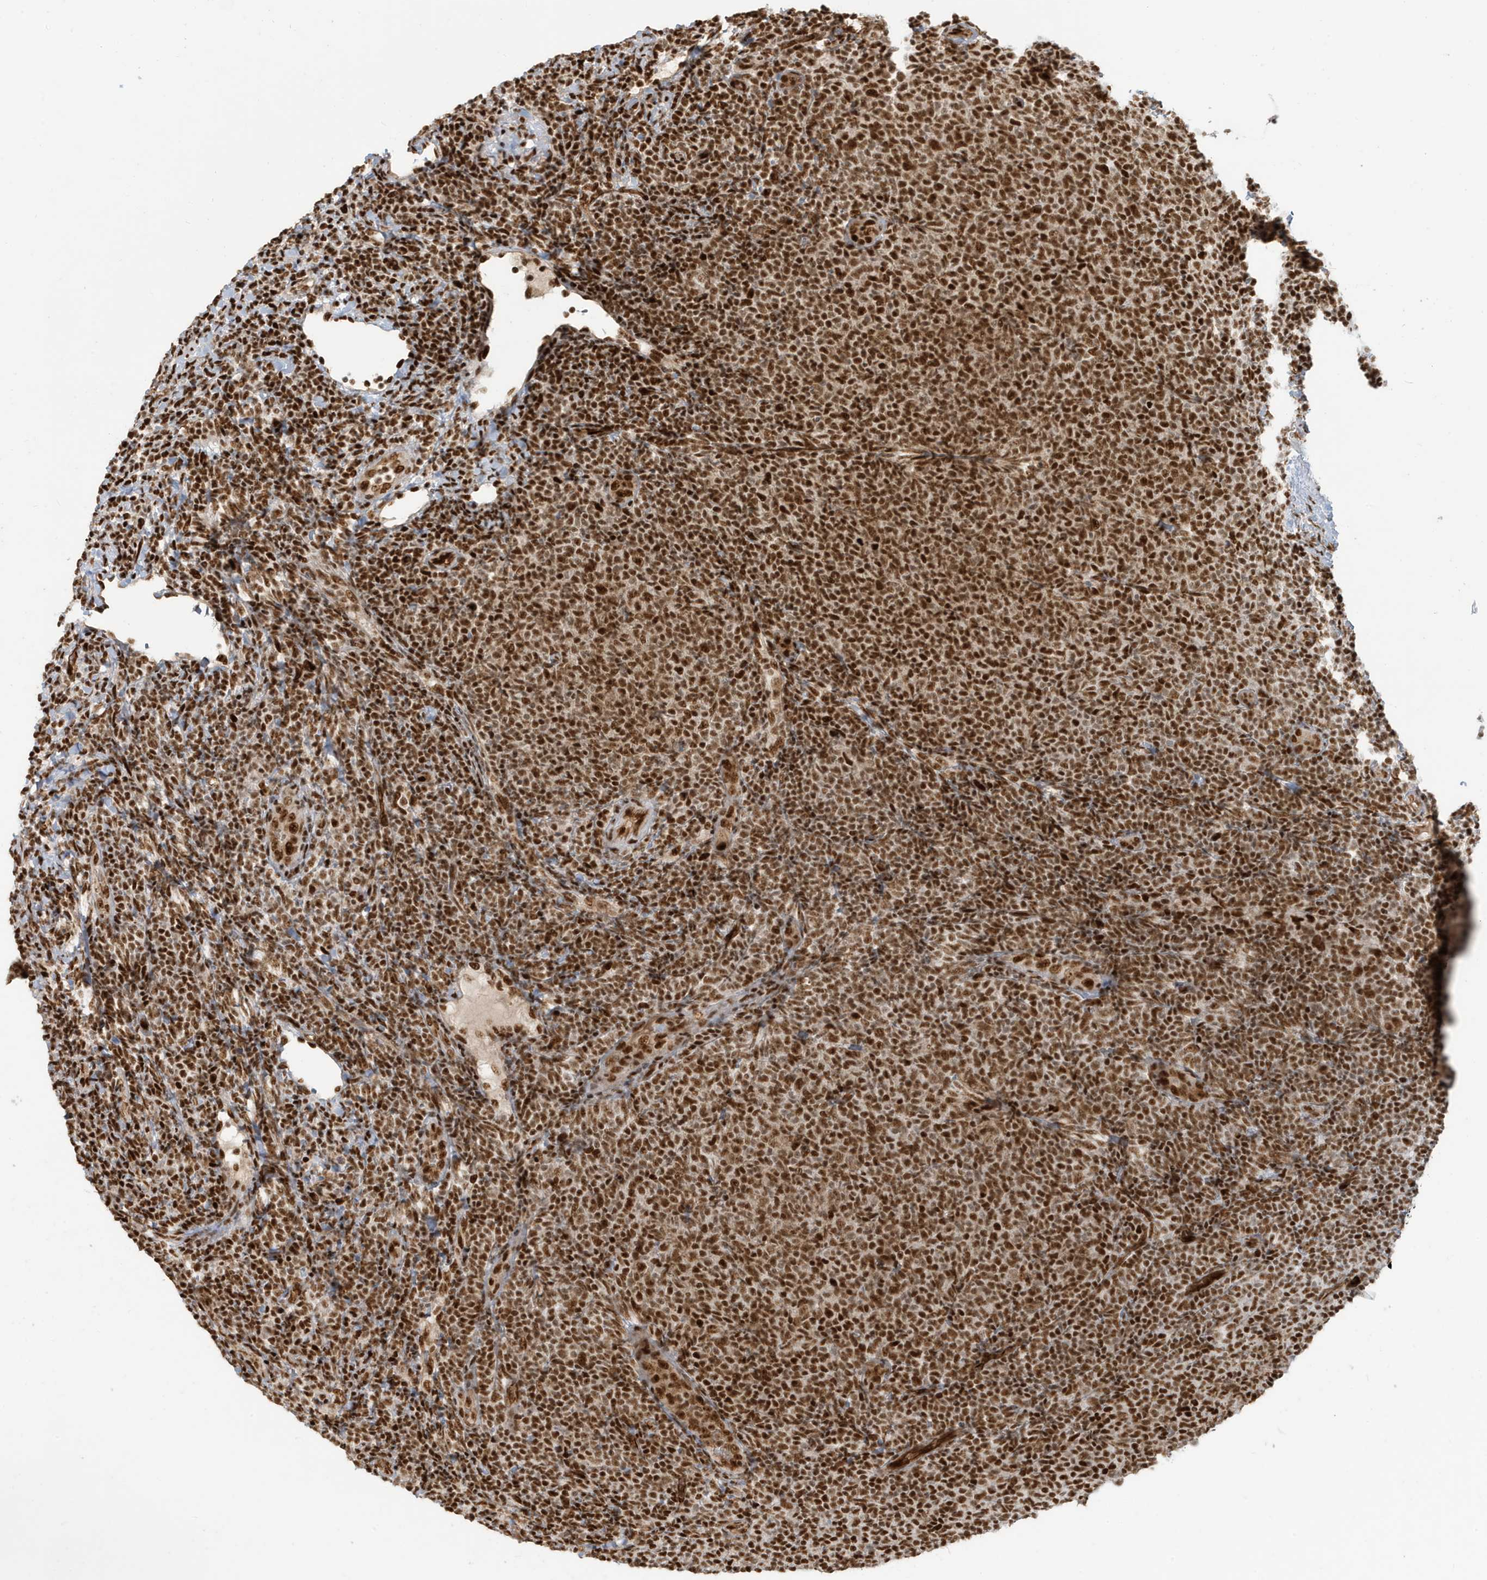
{"staining": {"intensity": "moderate", "quantity": ">75%", "location": "nuclear"}, "tissue": "lymphoma", "cell_type": "Tumor cells", "image_type": "cancer", "snomed": [{"axis": "morphology", "description": "Malignant lymphoma, non-Hodgkin's type, Low grade"}, {"axis": "topography", "description": "Lymph node"}], "caption": "Low-grade malignant lymphoma, non-Hodgkin's type tissue demonstrates moderate nuclear positivity in approximately >75% of tumor cells, visualized by immunohistochemistry.", "gene": "CKS2", "patient": {"sex": "male", "age": 66}}